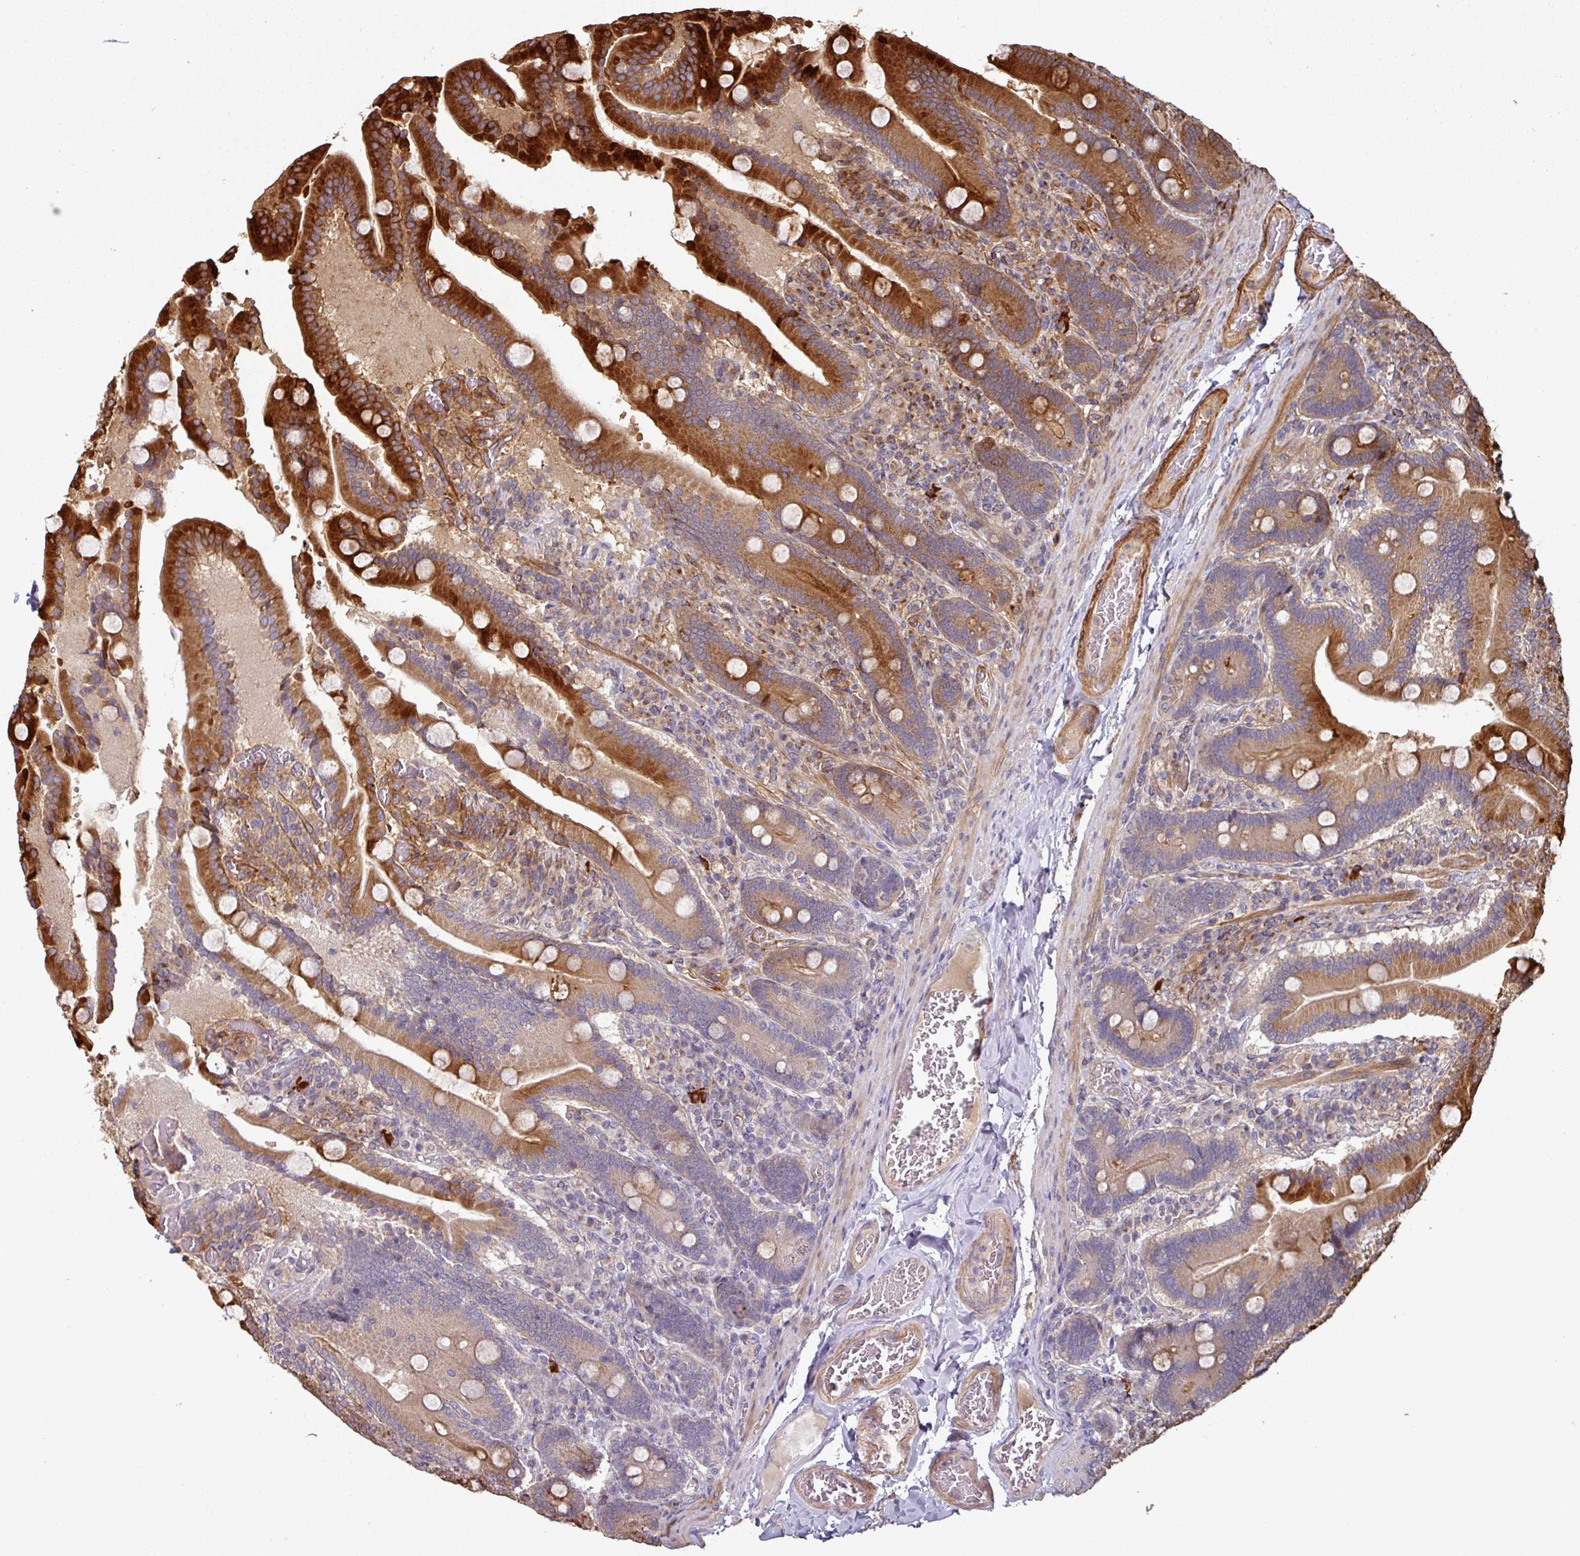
{"staining": {"intensity": "strong", "quantity": ">75%", "location": "cytoplasmic/membranous"}, "tissue": "duodenum", "cell_type": "Glandular cells", "image_type": "normal", "snomed": [{"axis": "morphology", "description": "Normal tissue, NOS"}, {"axis": "topography", "description": "Duodenum"}], "caption": "Approximately >75% of glandular cells in benign duodenum display strong cytoplasmic/membranous protein positivity as visualized by brown immunohistochemical staining.", "gene": "SIK1", "patient": {"sex": "female", "age": 62}}